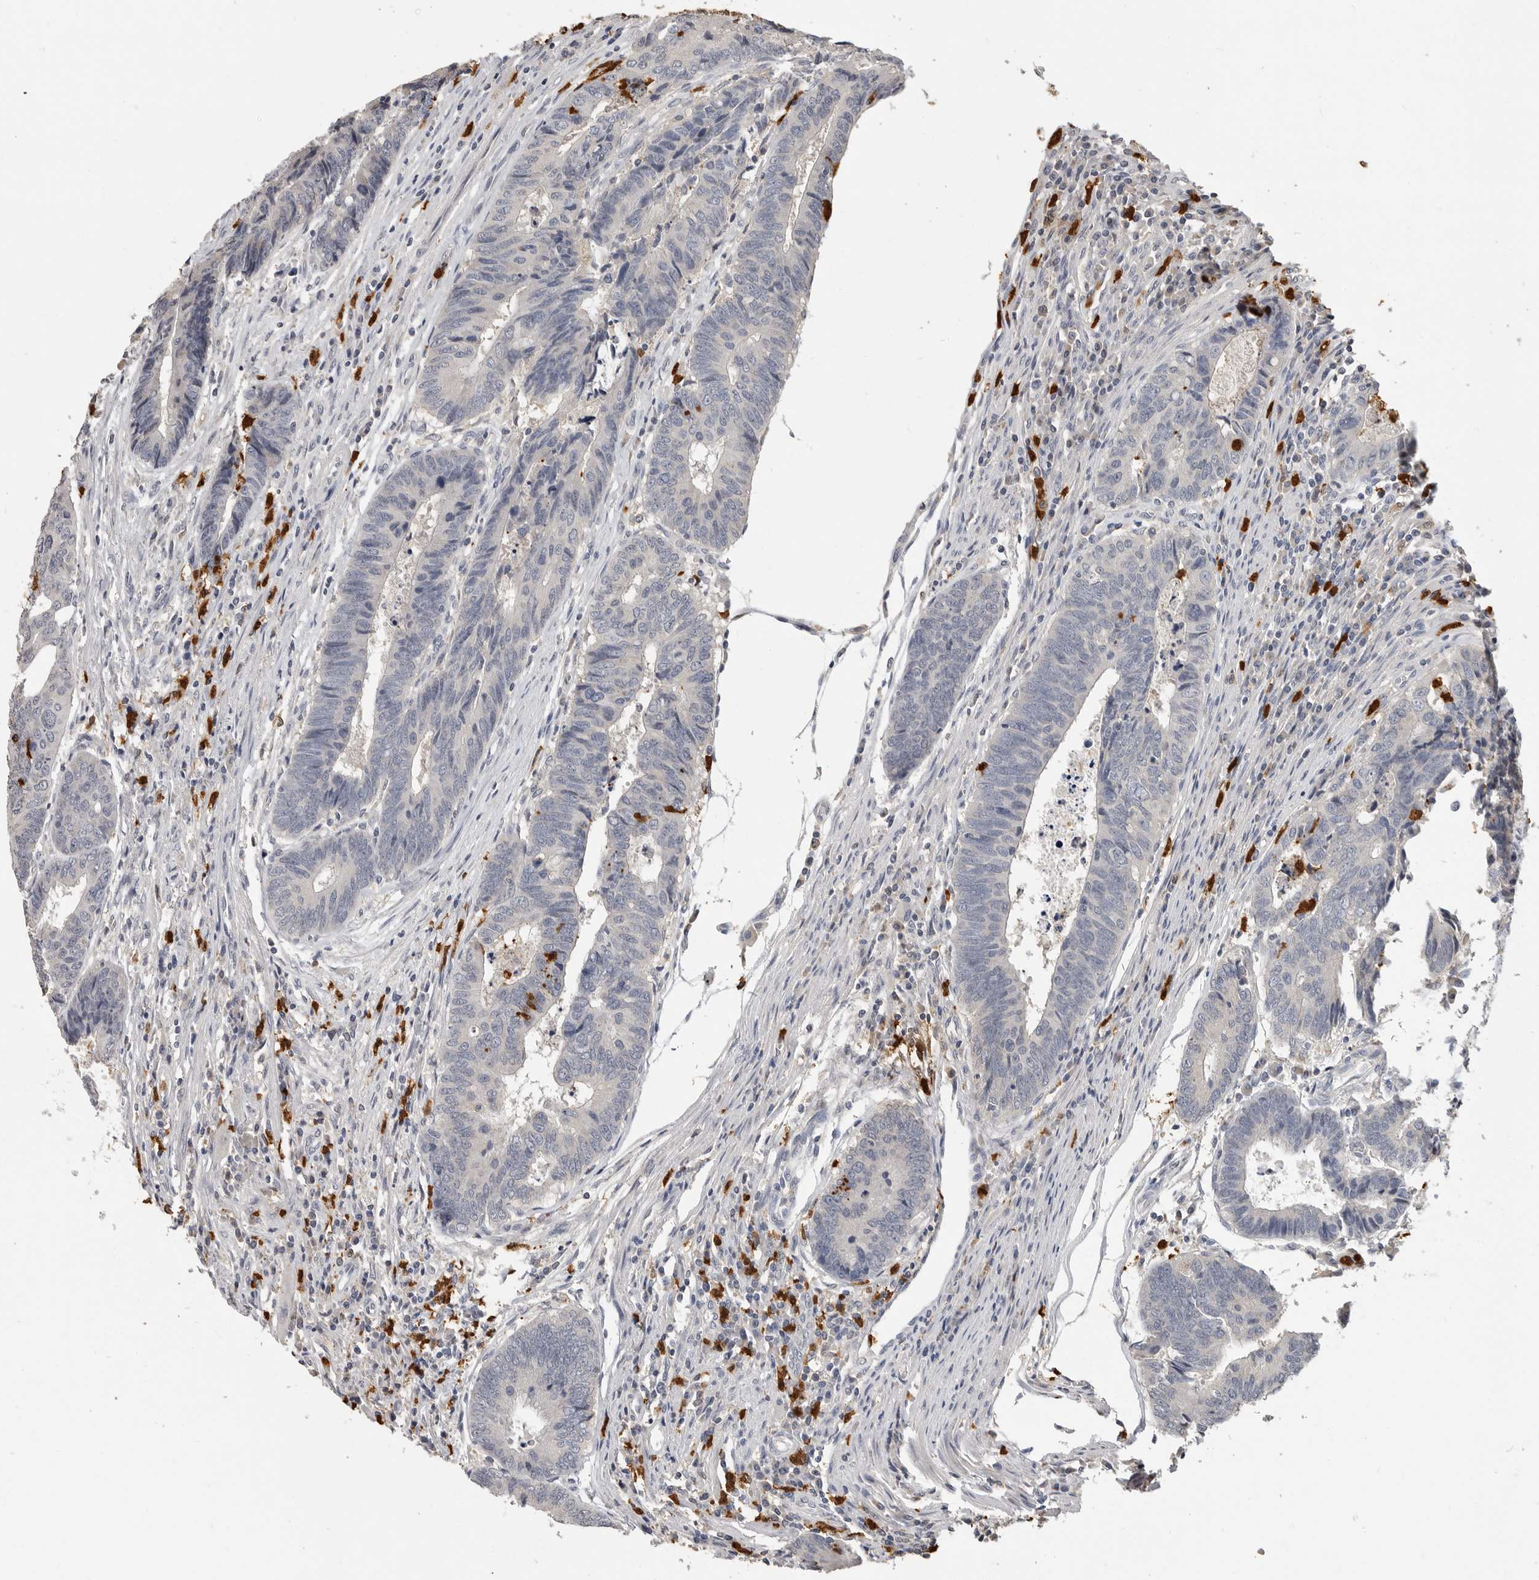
{"staining": {"intensity": "negative", "quantity": "none", "location": "none"}, "tissue": "colorectal cancer", "cell_type": "Tumor cells", "image_type": "cancer", "snomed": [{"axis": "morphology", "description": "Adenocarcinoma, NOS"}, {"axis": "topography", "description": "Rectum"}], "caption": "The micrograph displays no significant positivity in tumor cells of colorectal cancer.", "gene": "LTBR", "patient": {"sex": "male", "age": 84}}